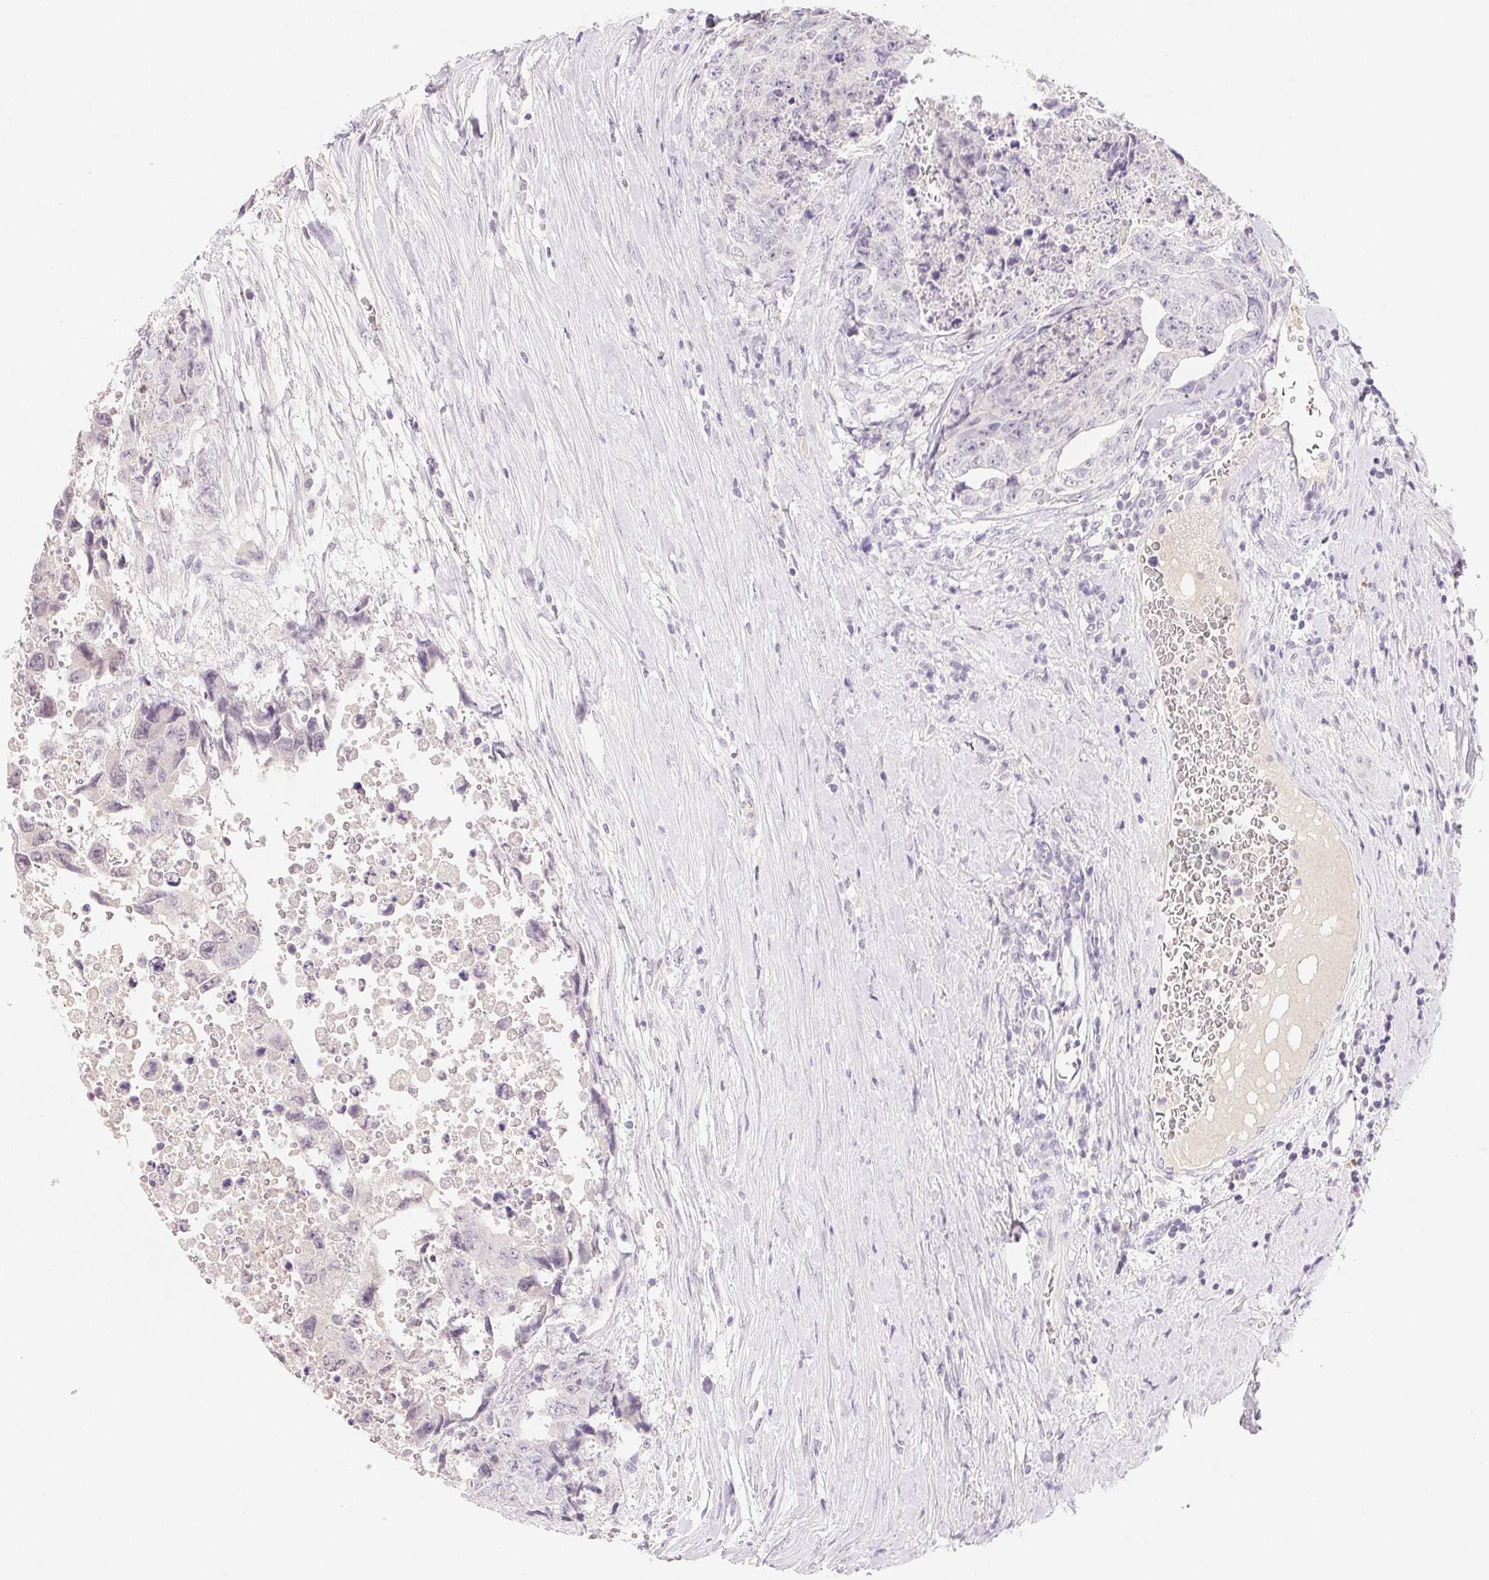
{"staining": {"intensity": "negative", "quantity": "none", "location": "none"}, "tissue": "testis cancer", "cell_type": "Tumor cells", "image_type": "cancer", "snomed": [{"axis": "morphology", "description": "Carcinoma, Embryonal, NOS"}, {"axis": "topography", "description": "Testis"}], "caption": "An image of human testis embryonal carcinoma is negative for staining in tumor cells.", "gene": "MCOLN3", "patient": {"sex": "male", "age": 24}}